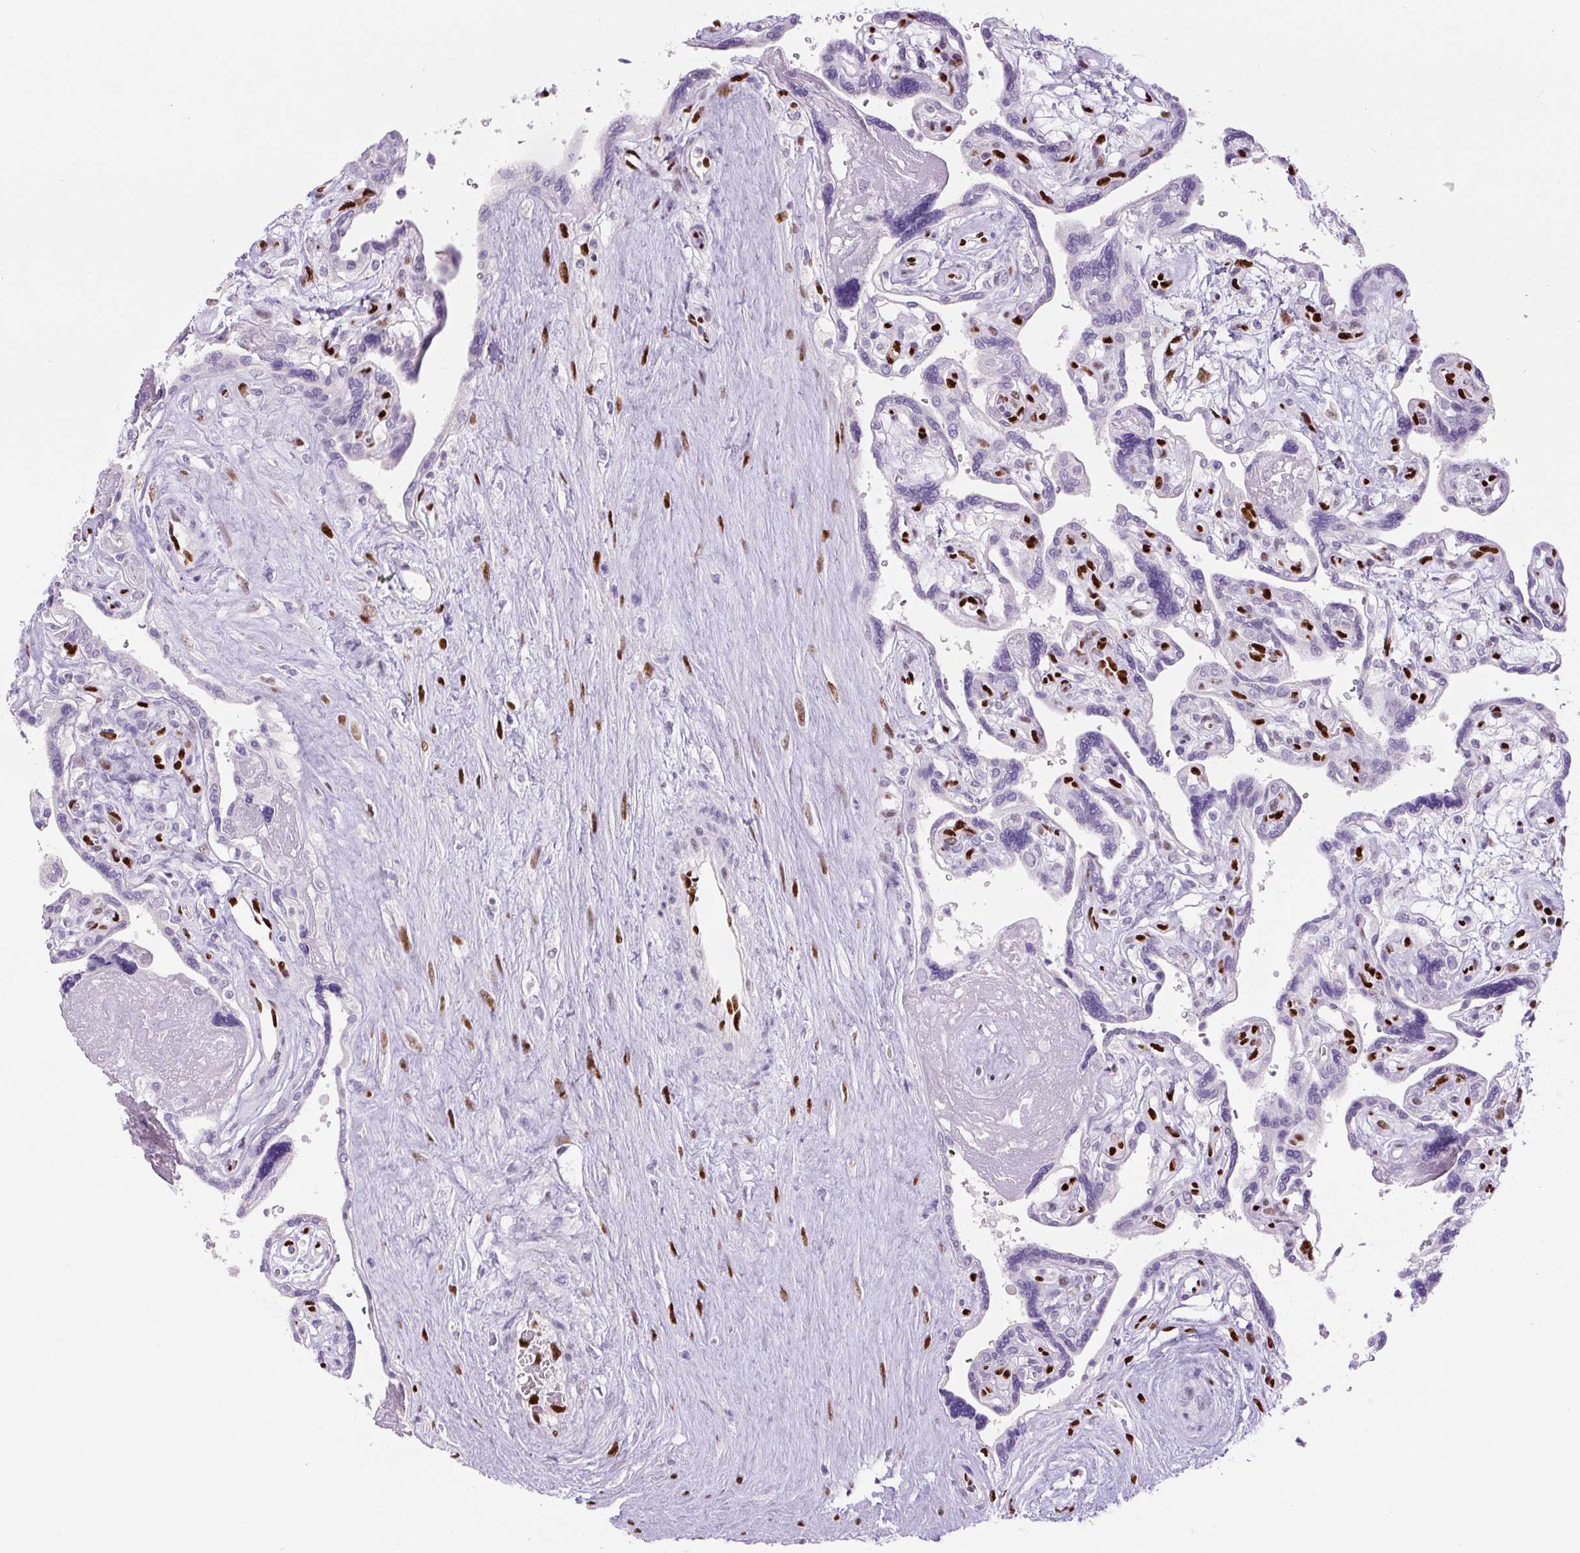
{"staining": {"intensity": "negative", "quantity": "none", "location": "none"}, "tissue": "placenta", "cell_type": "Decidual cells", "image_type": "normal", "snomed": [{"axis": "morphology", "description": "Normal tissue, NOS"}, {"axis": "topography", "description": "Placenta"}], "caption": "Placenta stained for a protein using IHC displays no positivity decidual cells.", "gene": "ZEB1", "patient": {"sex": "female", "age": 39}}